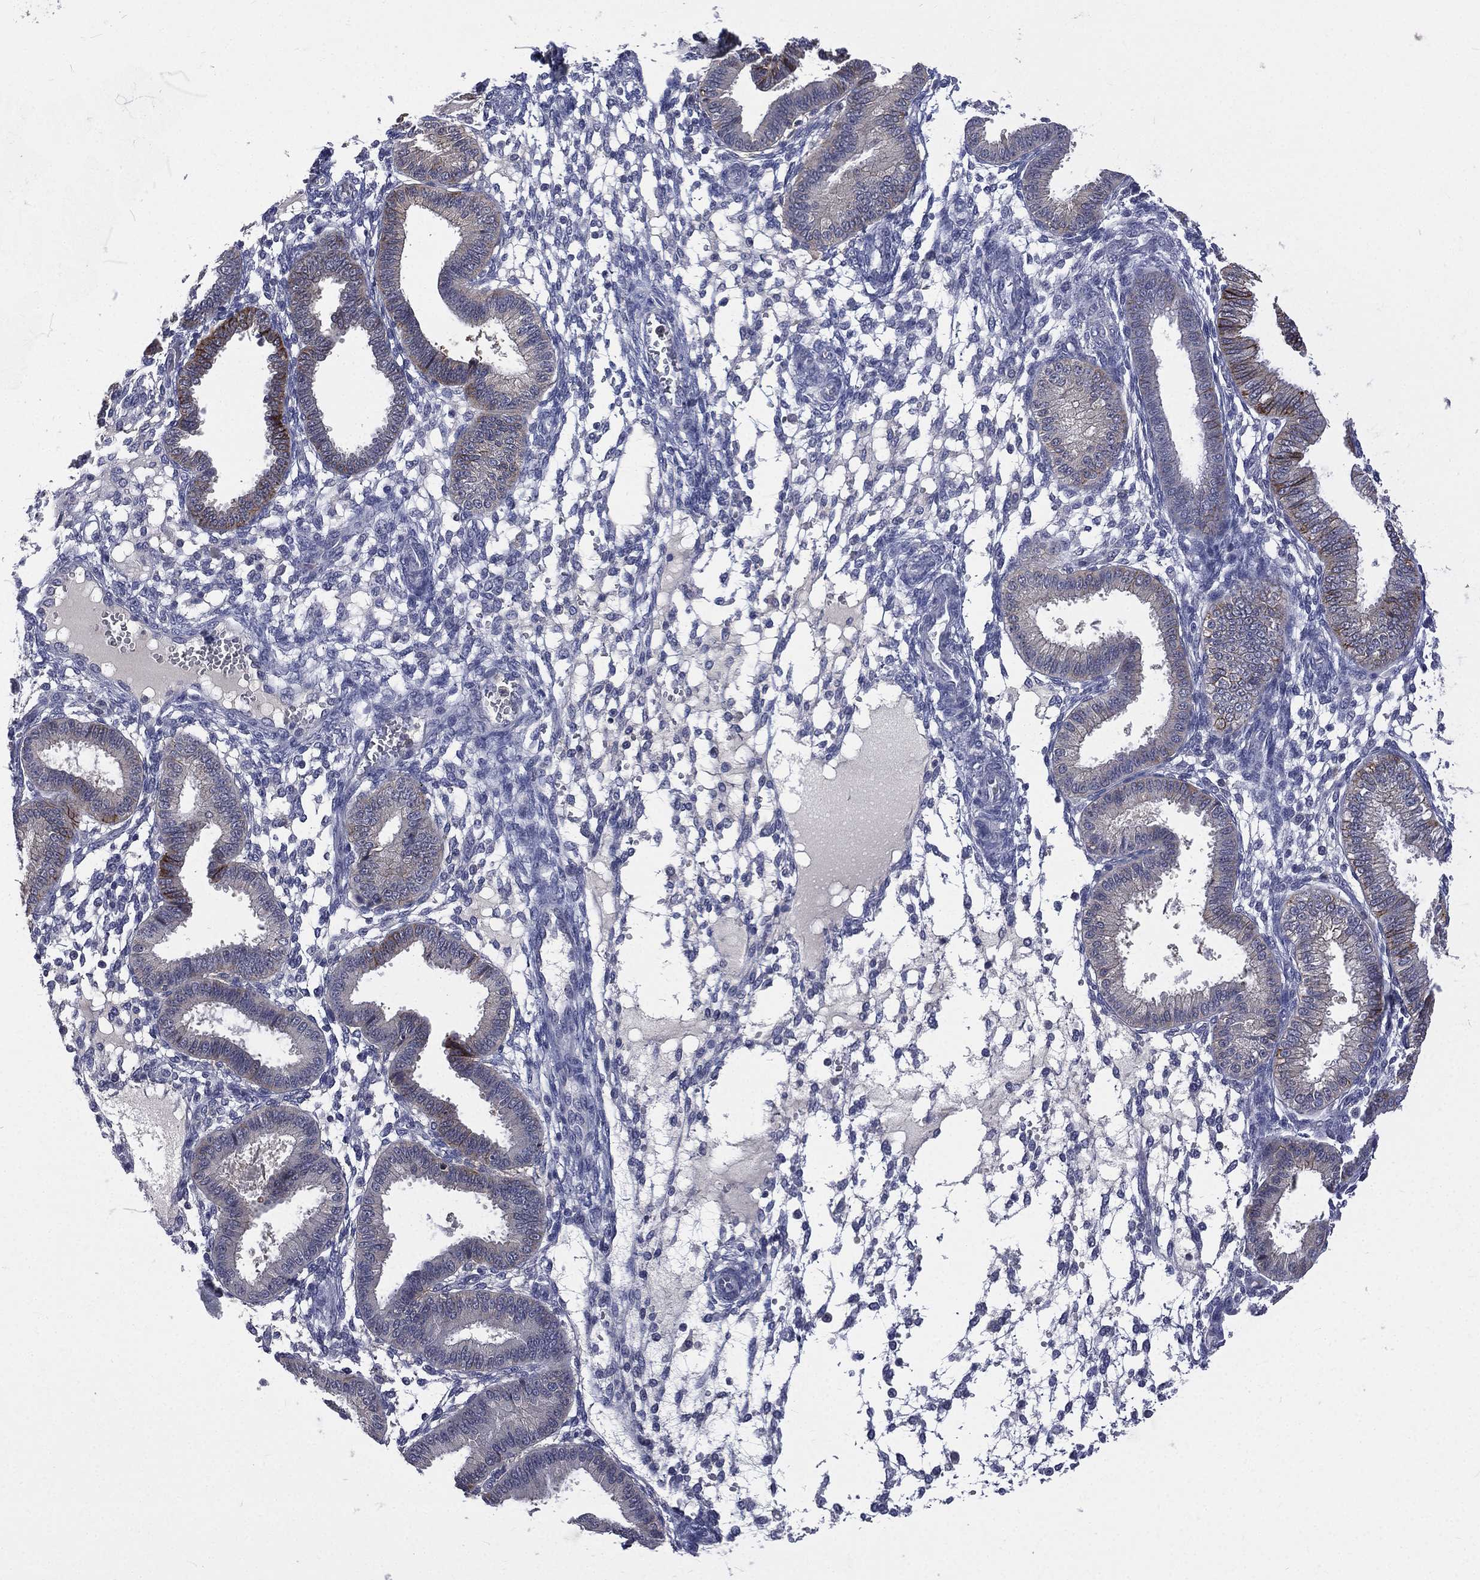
{"staining": {"intensity": "negative", "quantity": "none", "location": "none"}, "tissue": "endometrium", "cell_type": "Cells in endometrial stroma", "image_type": "normal", "snomed": [{"axis": "morphology", "description": "Normal tissue, NOS"}, {"axis": "topography", "description": "Endometrium"}], "caption": "An image of endometrium stained for a protein reveals no brown staining in cells in endometrial stroma. The staining is performed using DAB brown chromogen with nuclei counter-stained in using hematoxylin.", "gene": "CA12", "patient": {"sex": "female", "age": 43}}